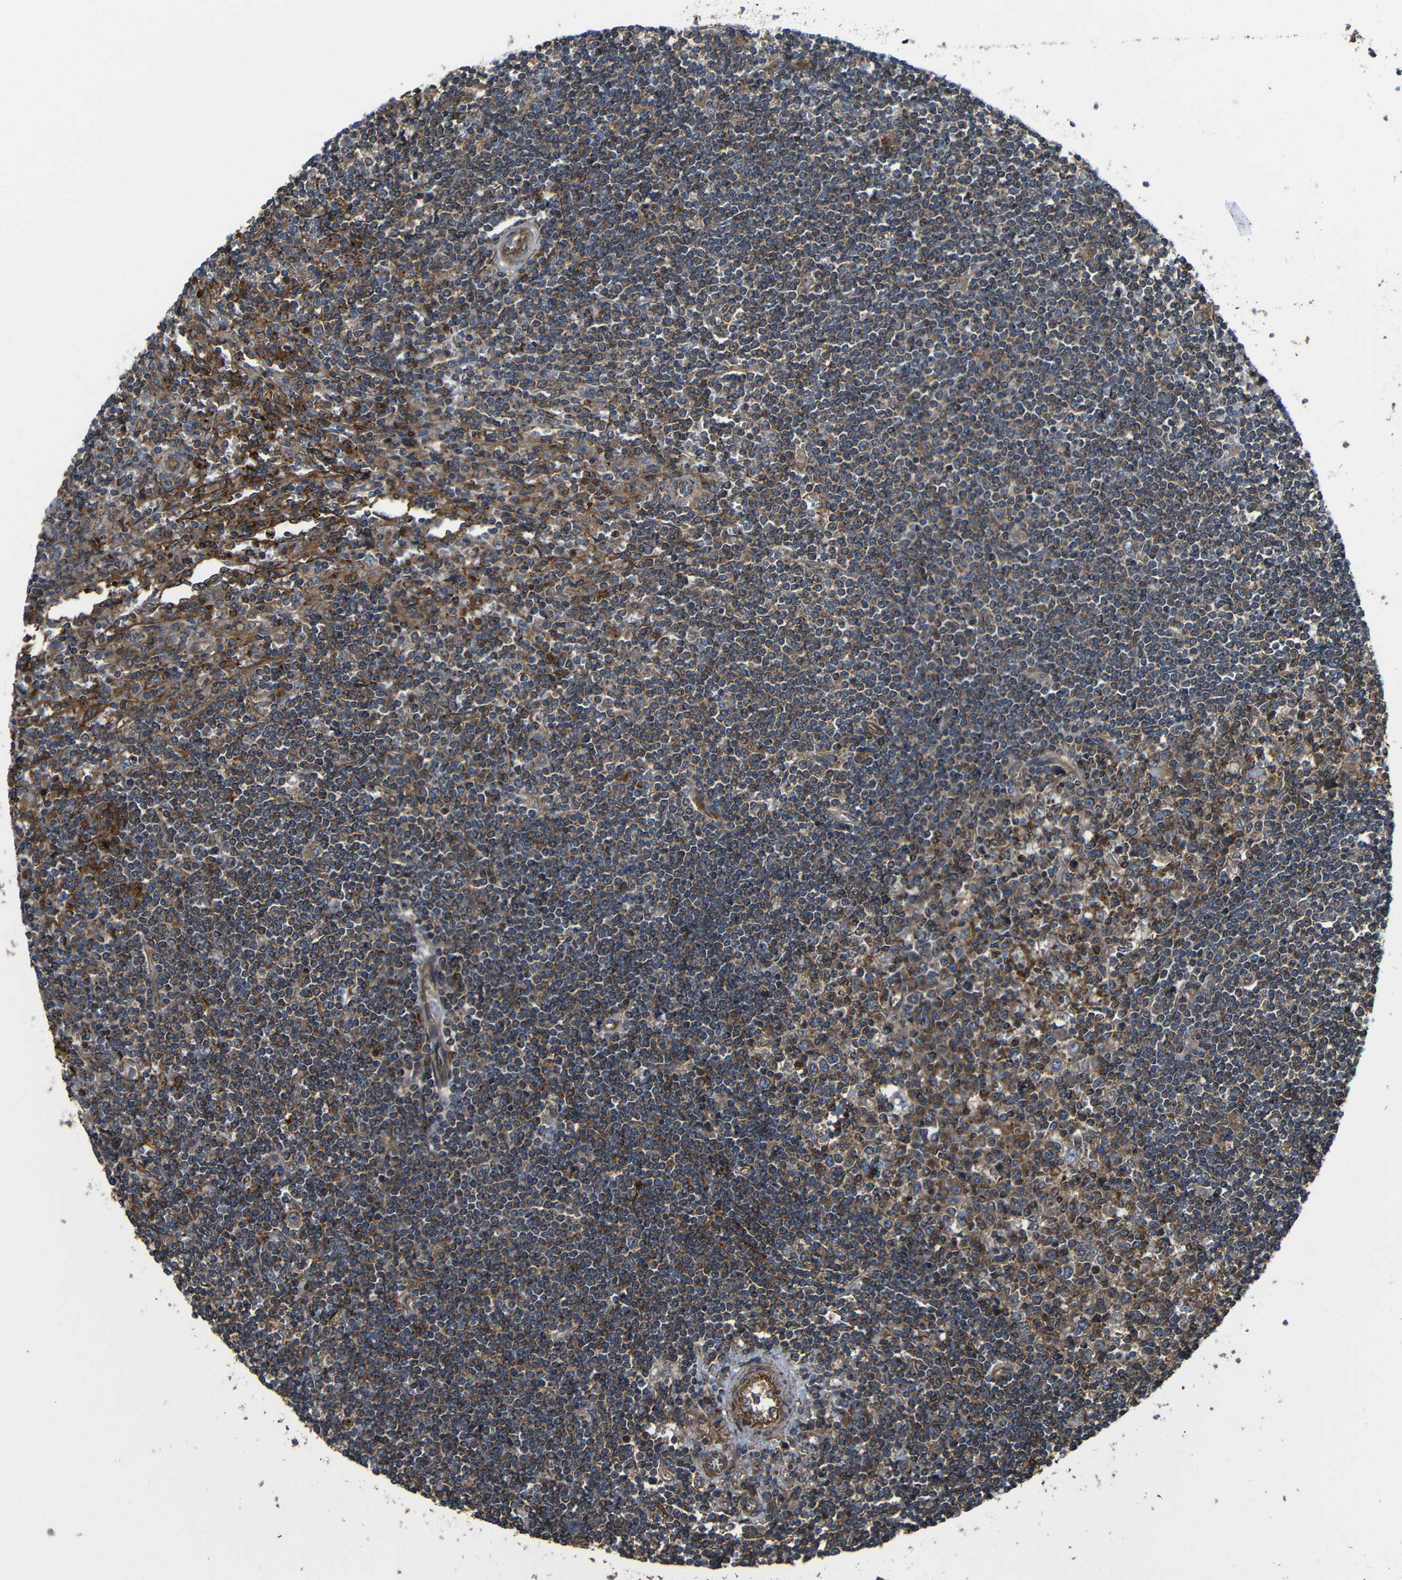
{"staining": {"intensity": "moderate", "quantity": "25%-75%", "location": "cytoplasmic/membranous"}, "tissue": "lymphoma", "cell_type": "Tumor cells", "image_type": "cancer", "snomed": [{"axis": "morphology", "description": "Malignant lymphoma, non-Hodgkin's type, Low grade"}, {"axis": "topography", "description": "Spleen"}], "caption": "Protein analysis of low-grade malignant lymphoma, non-Hodgkin's type tissue demonstrates moderate cytoplasmic/membranous staining in about 25%-75% of tumor cells. (brown staining indicates protein expression, while blue staining denotes nuclei).", "gene": "PTCH1", "patient": {"sex": "male", "age": 76}}